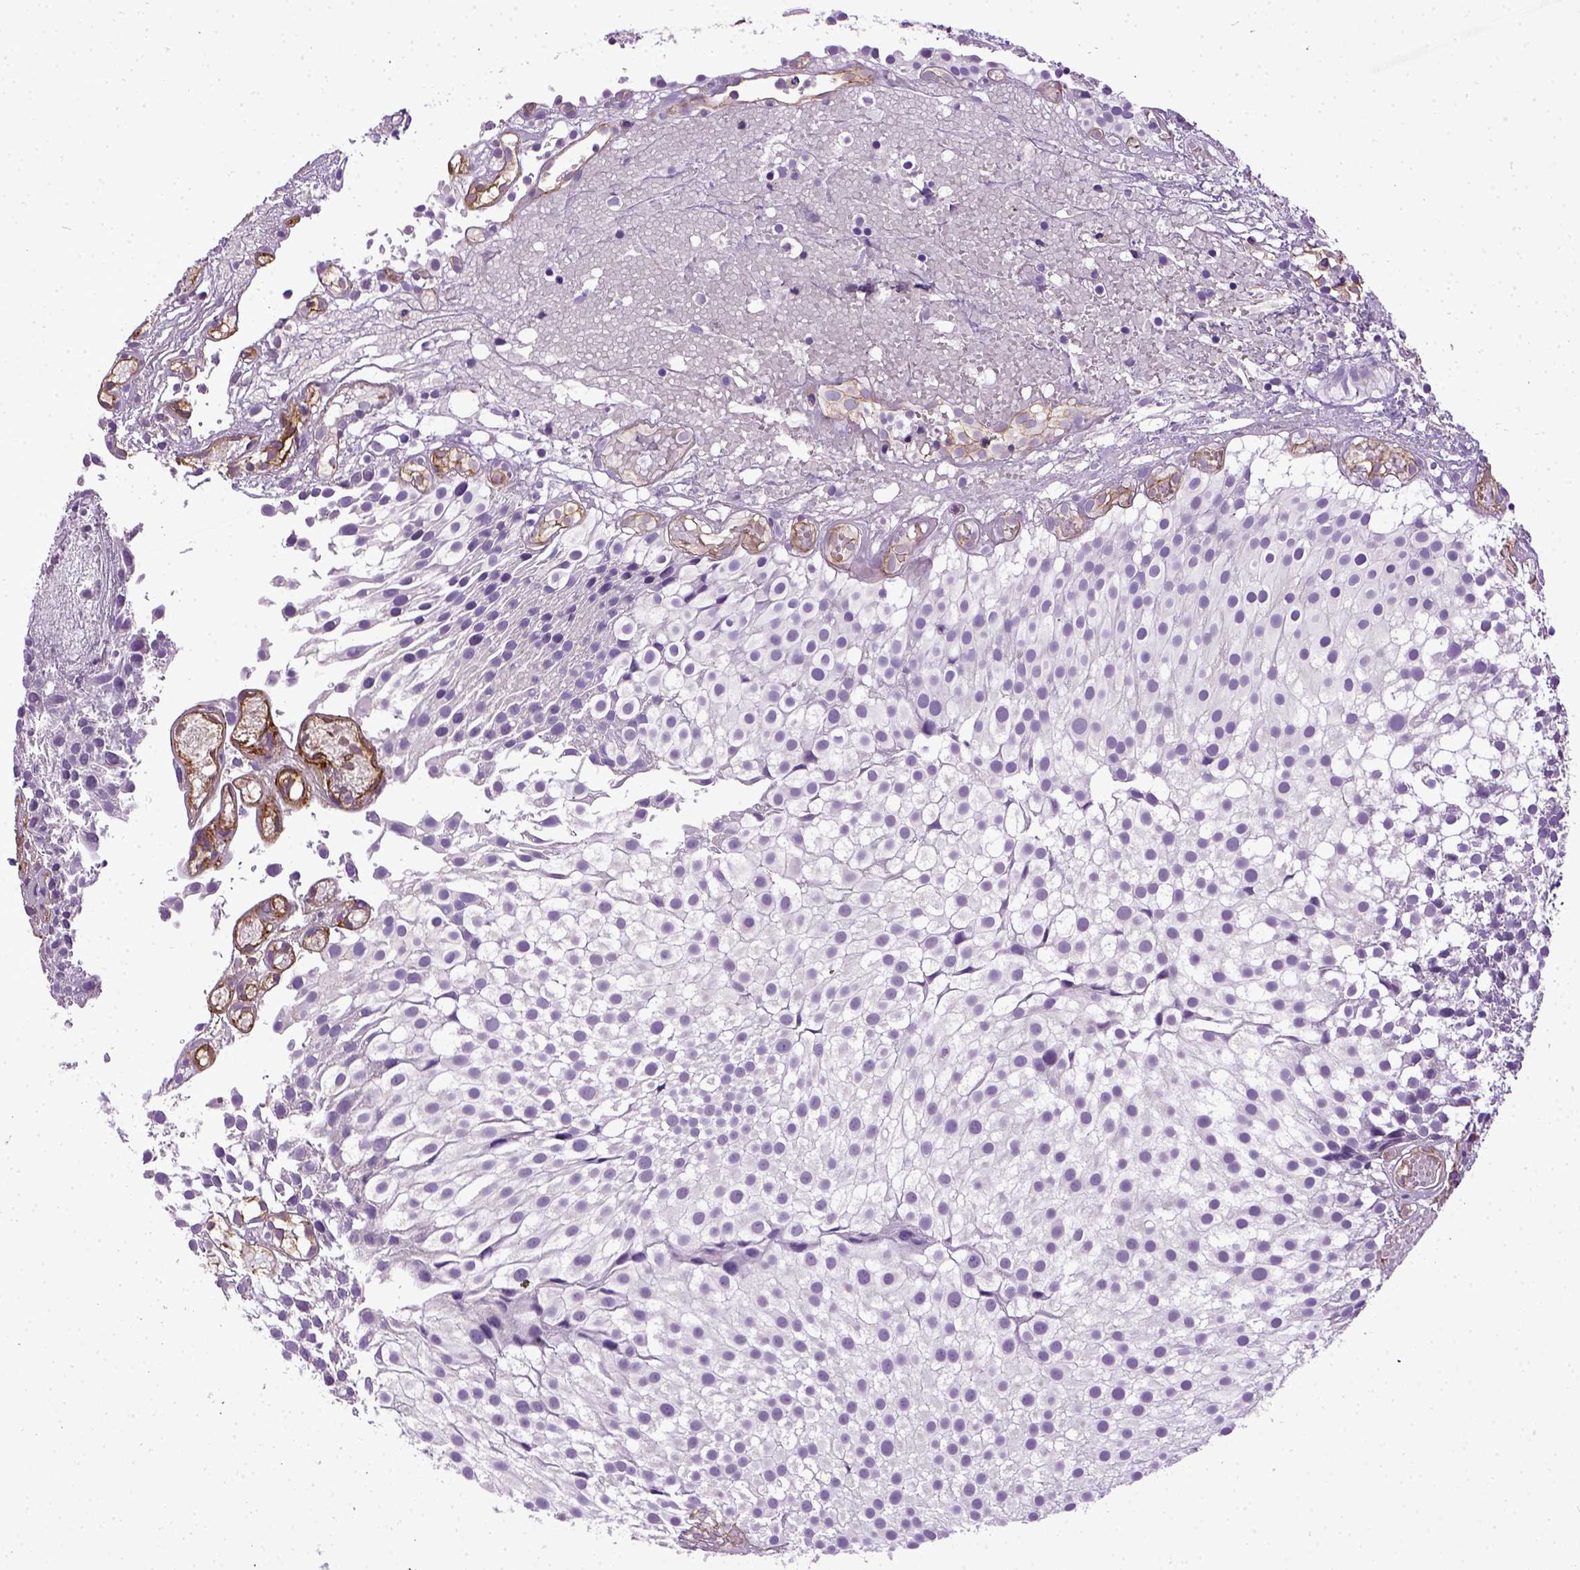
{"staining": {"intensity": "negative", "quantity": "none", "location": "none"}, "tissue": "urothelial cancer", "cell_type": "Tumor cells", "image_type": "cancer", "snomed": [{"axis": "morphology", "description": "Urothelial carcinoma, Low grade"}, {"axis": "topography", "description": "Urinary bladder"}], "caption": "IHC of urothelial carcinoma (low-grade) demonstrates no staining in tumor cells. (IHC, brightfield microscopy, high magnification).", "gene": "ENG", "patient": {"sex": "male", "age": 79}}